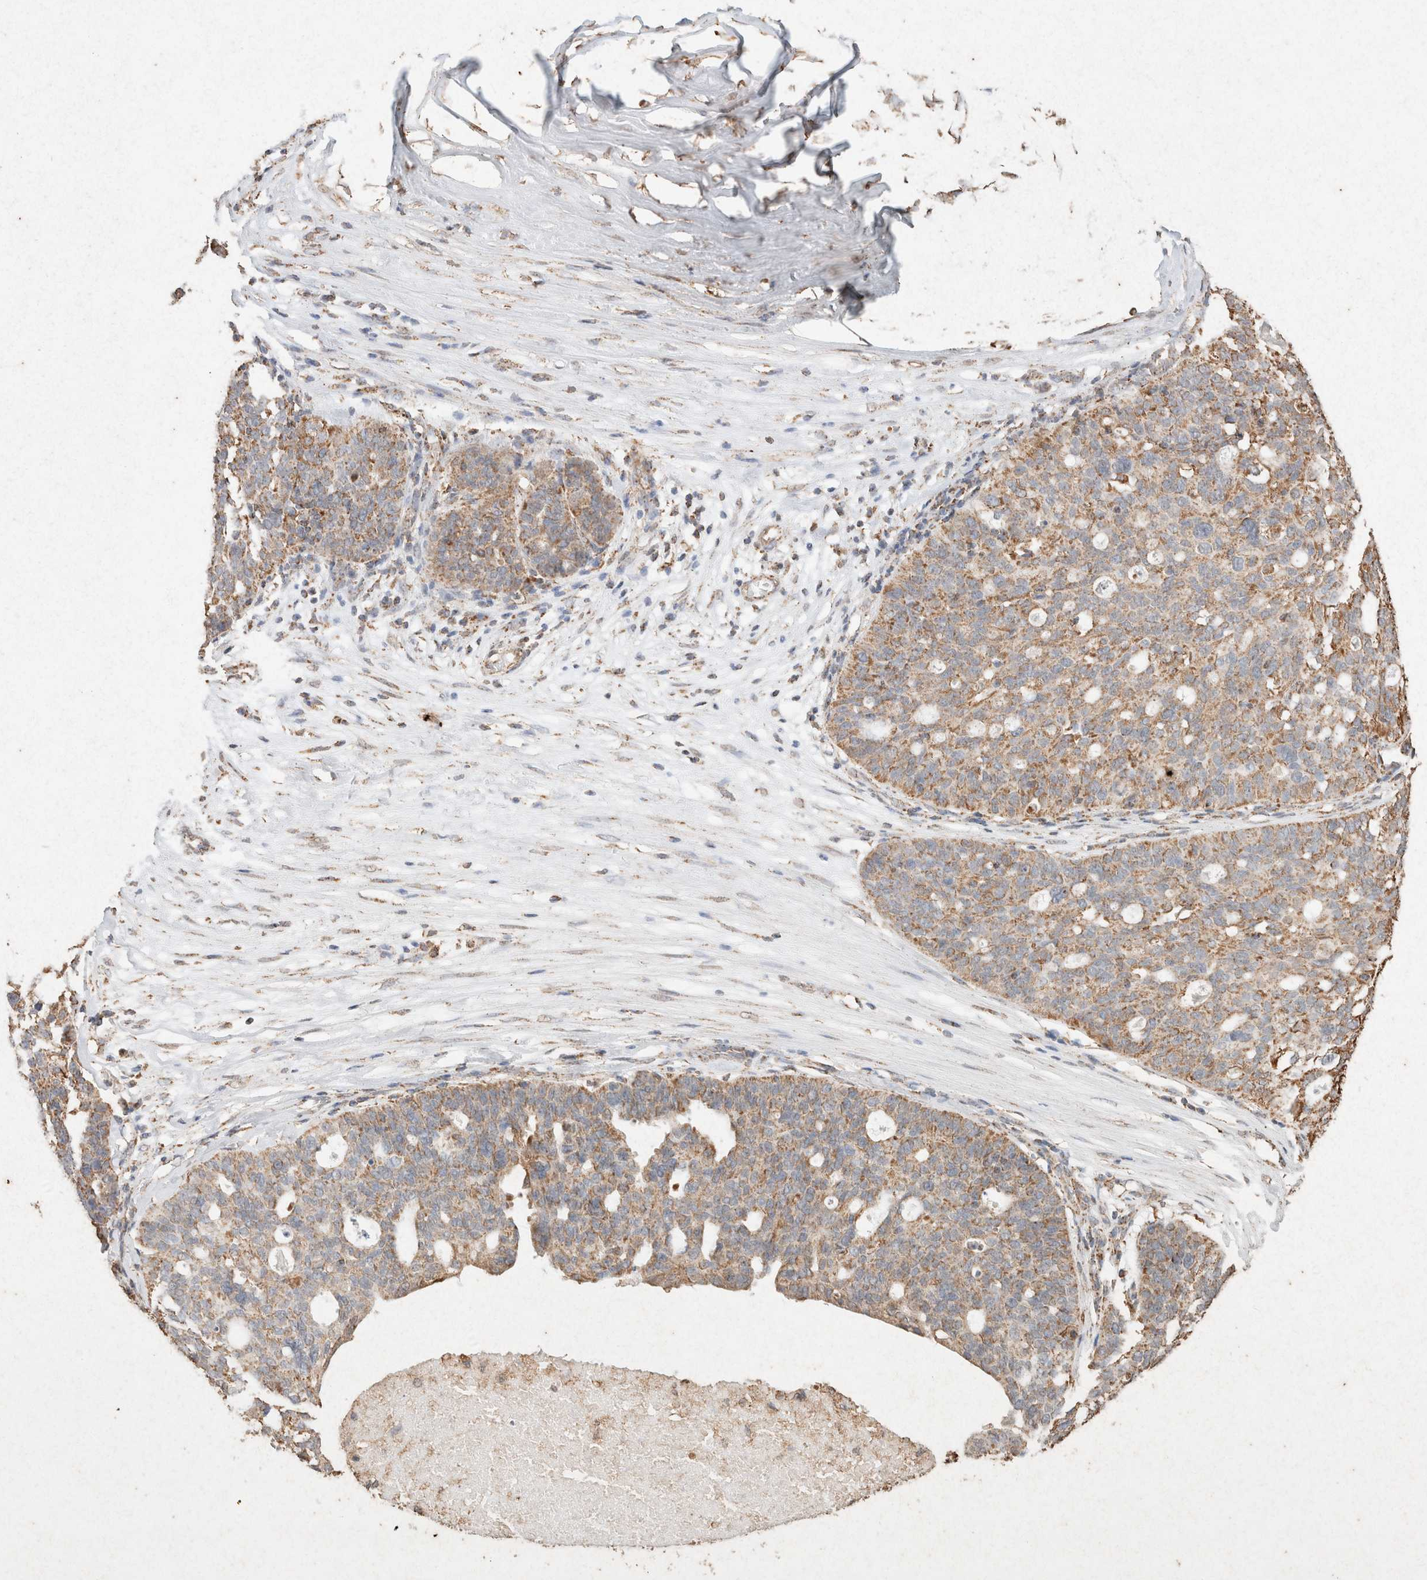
{"staining": {"intensity": "moderate", "quantity": ">75%", "location": "cytoplasmic/membranous"}, "tissue": "ovarian cancer", "cell_type": "Tumor cells", "image_type": "cancer", "snomed": [{"axis": "morphology", "description": "Cystadenocarcinoma, serous, NOS"}, {"axis": "topography", "description": "Ovary"}], "caption": "DAB immunohistochemical staining of human ovarian serous cystadenocarcinoma displays moderate cytoplasmic/membranous protein positivity in about >75% of tumor cells.", "gene": "SDC2", "patient": {"sex": "female", "age": 59}}